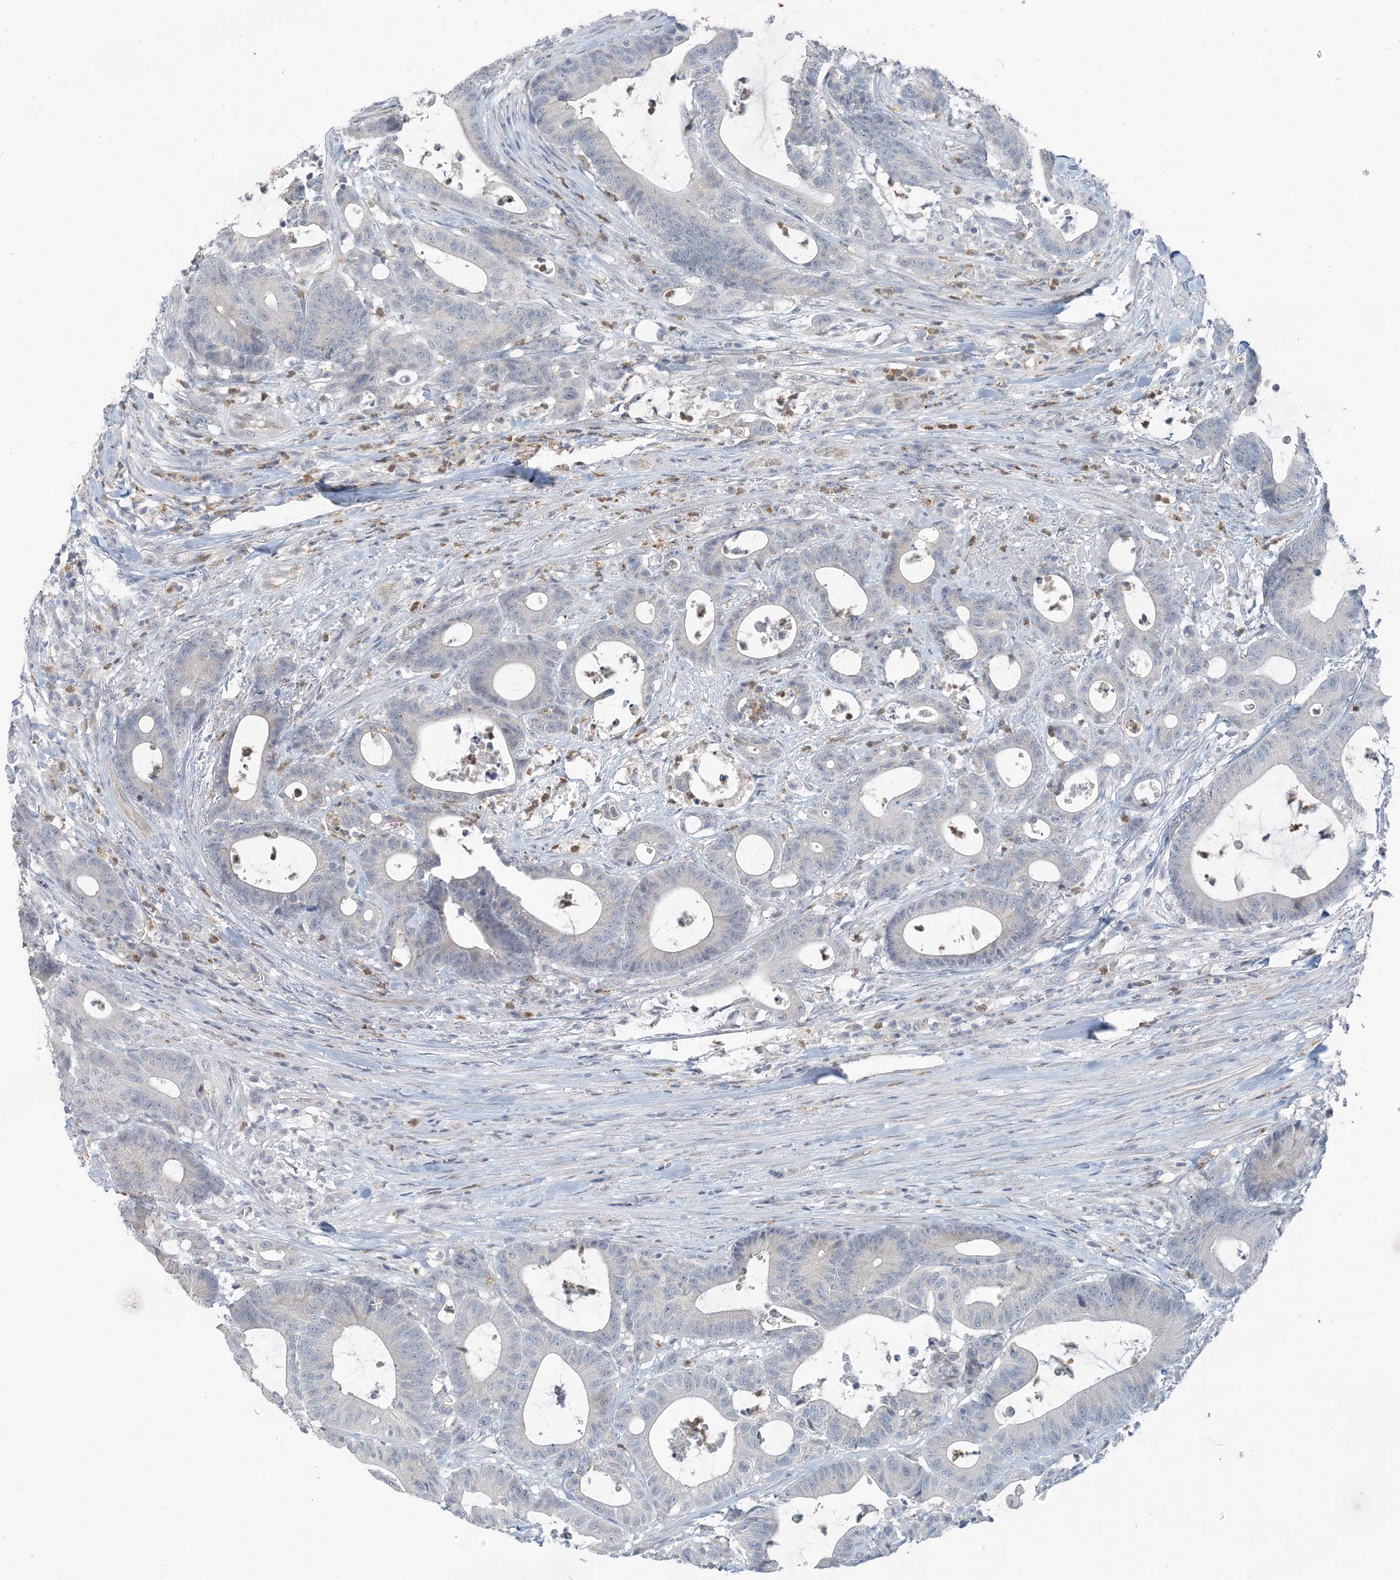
{"staining": {"intensity": "negative", "quantity": "none", "location": "none"}, "tissue": "colorectal cancer", "cell_type": "Tumor cells", "image_type": "cancer", "snomed": [{"axis": "morphology", "description": "Adenocarcinoma, NOS"}, {"axis": "topography", "description": "Colon"}], "caption": "Colorectal cancer was stained to show a protein in brown. There is no significant positivity in tumor cells. (Brightfield microscopy of DAB (3,3'-diaminobenzidine) IHC at high magnification).", "gene": "EPHA4", "patient": {"sex": "female", "age": 84}}